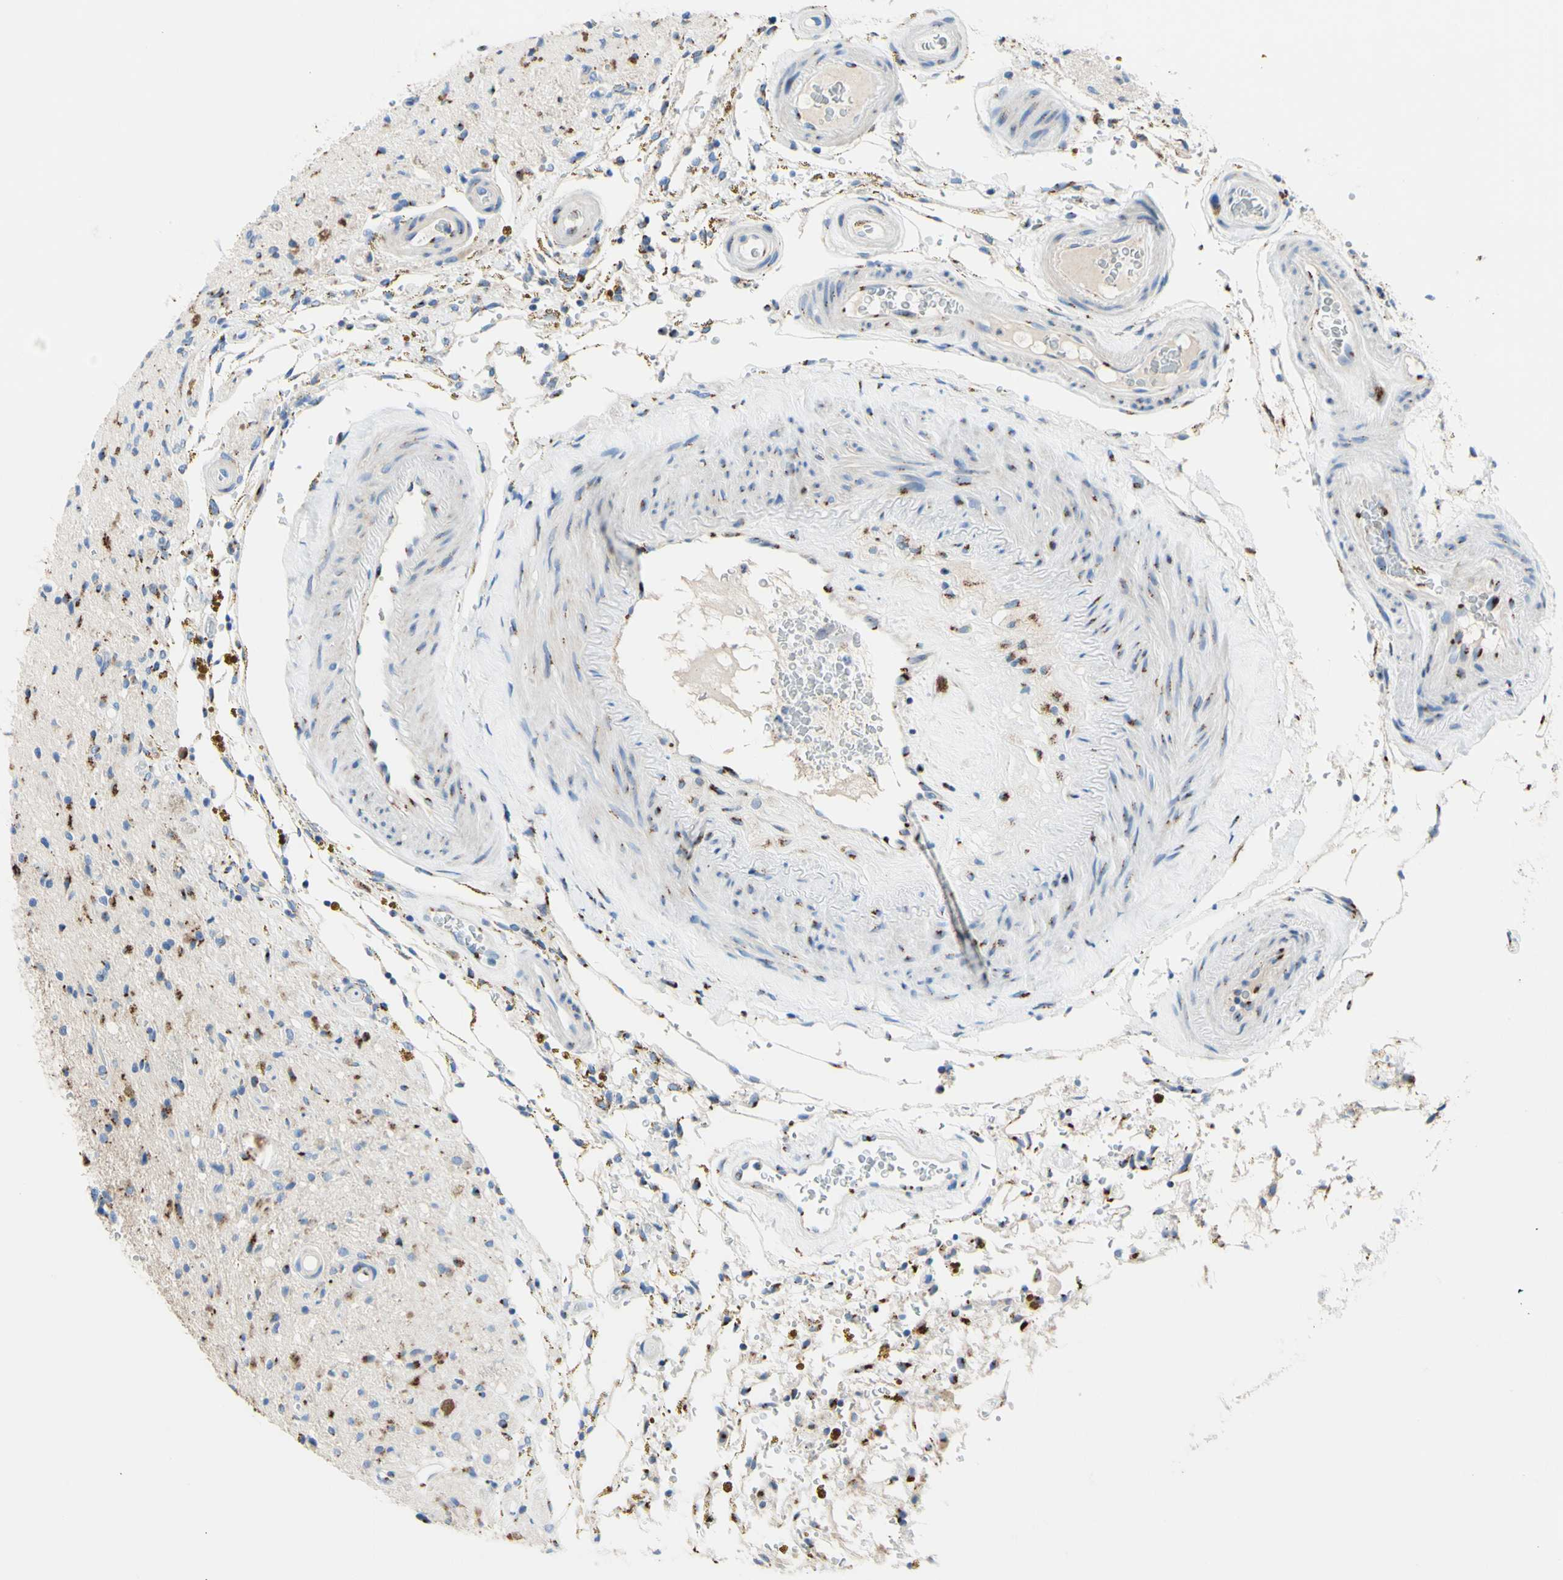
{"staining": {"intensity": "moderate", "quantity": "<25%", "location": "cytoplasmic/membranous"}, "tissue": "glioma", "cell_type": "Tumor cells", "image_type": "cancer", "snomed": [{"axis": "morphology", "description": "Glioma, malignant, High grade"}, {"axis": "topography", "description": "Brain"}], "caption": "Malignant glioma (high-grade) stained with a protein marker displays moderate staining in tumor cells.", "gene": "GALNT2", "patient": {"sex": "male", "age": 33}}